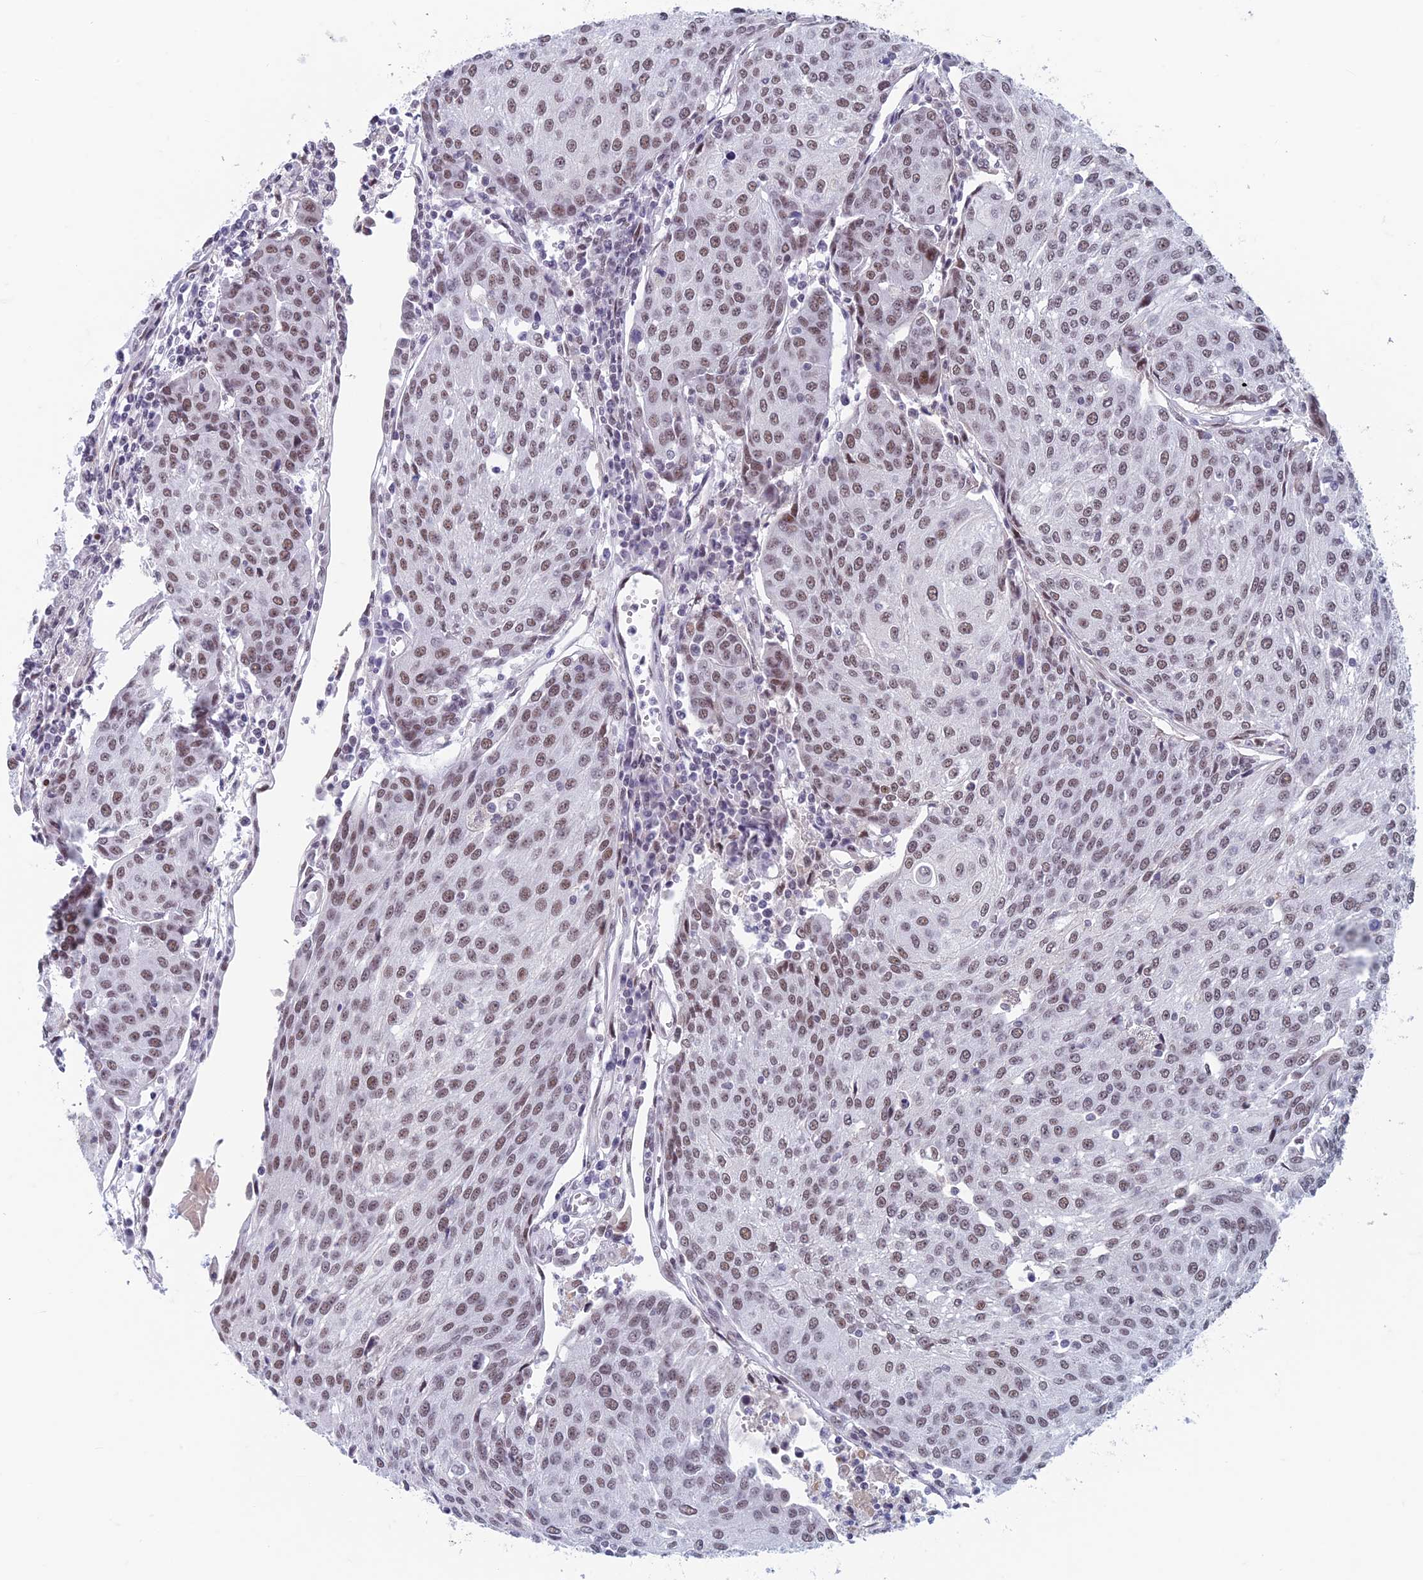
{"staining": {"intensity": "moderate", "quantity": ">75%", "location": "nuclear"}, "tissue": "urothelial cancer", "cell_type": "Tumor cells", "image_type": "cancer", "snomed": [{"axis": "morphology", "description": "Urothelial carcinoma, High grade"}, {"axis": "topography", "description": "Urinary bladder"}], "caption": "DAB immunohistochemical staining of urothelial cancer exhibits moderate nuclear protein staining in approximately >75% of tumor cells. Nuclei are stained in blue.", "gene": "ASH2L", "patient": {"sex": "female", "age": 85}}